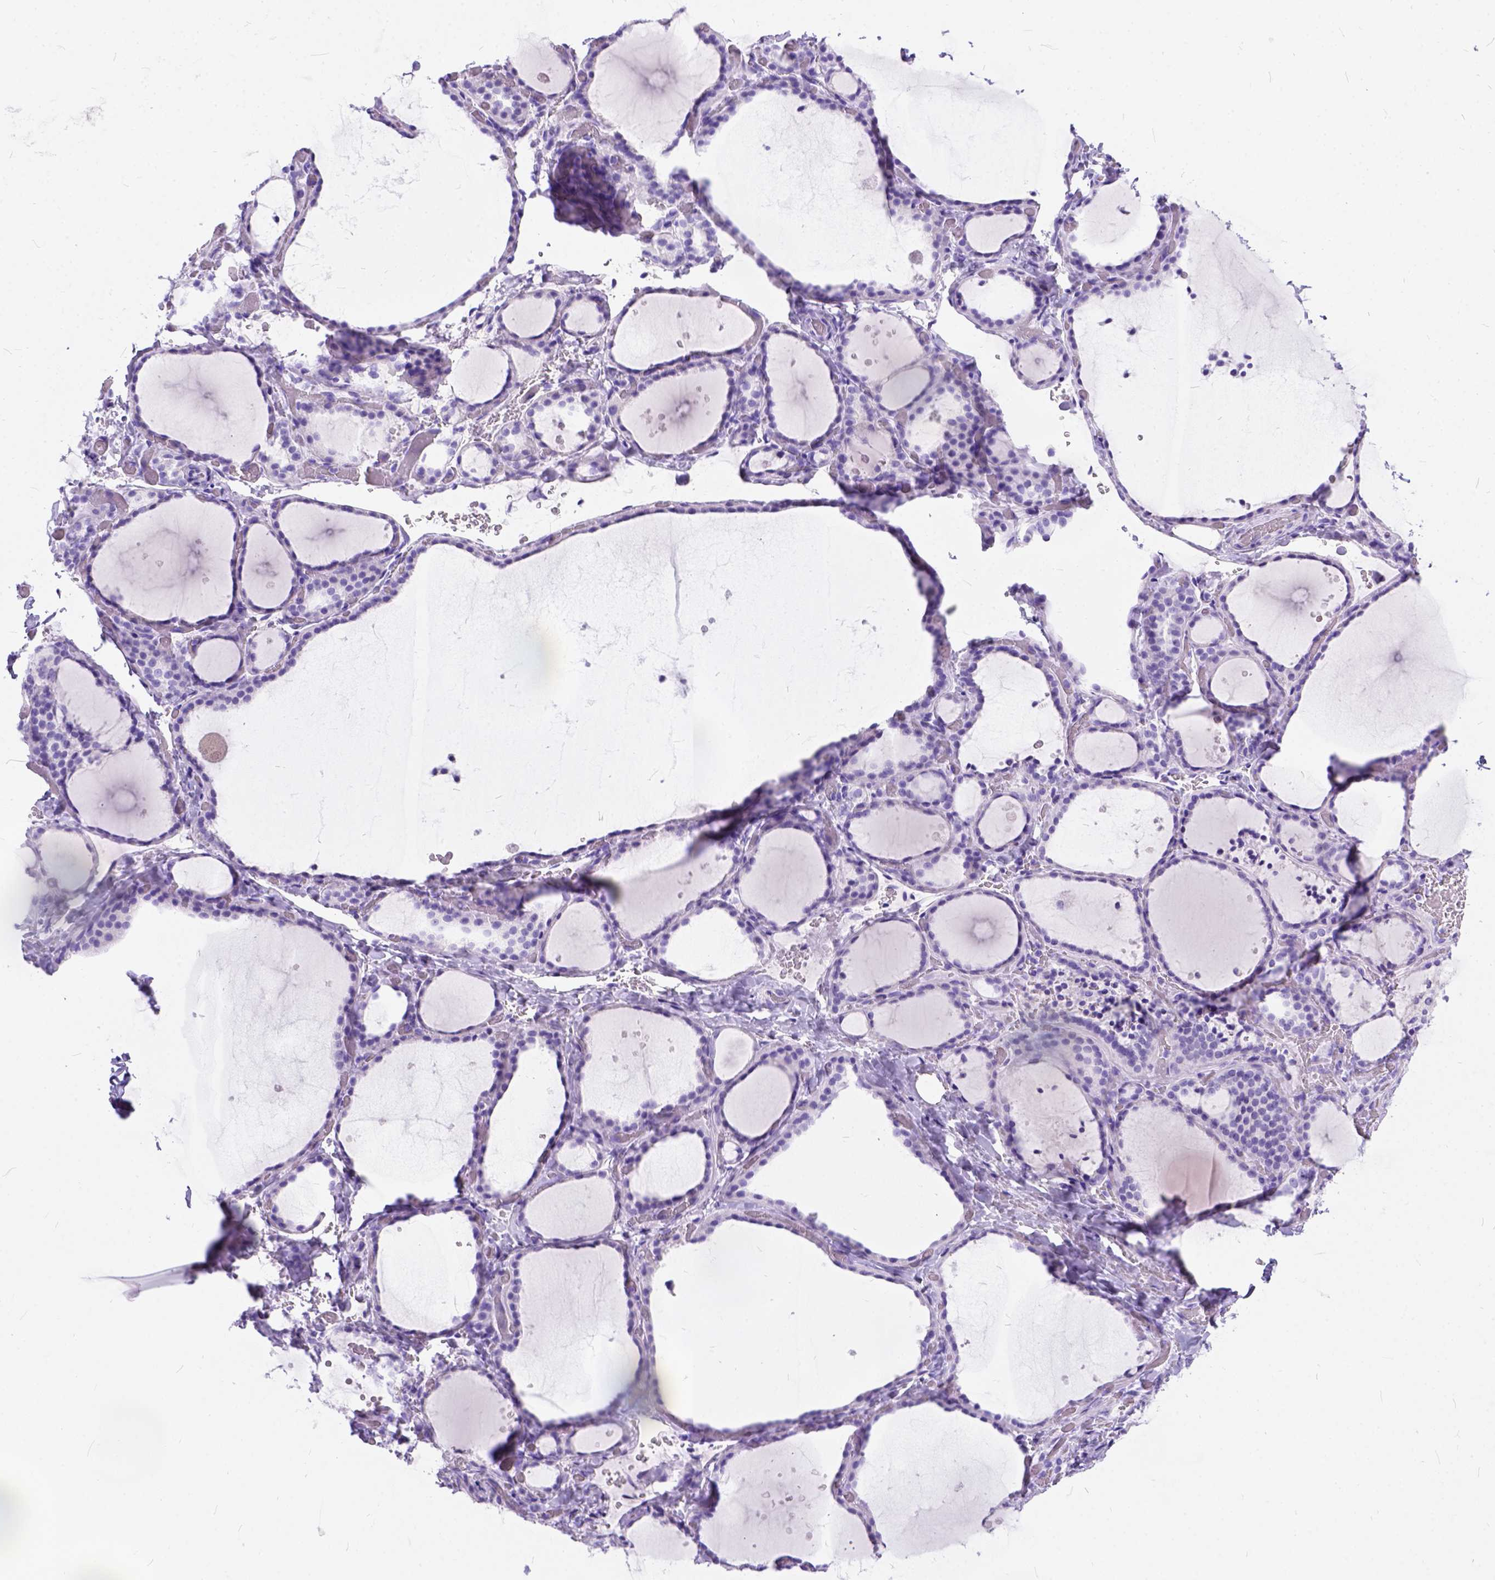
{"staining": {"intensity": "negative", "quantity": "none", "location": "none"}, "tissue": "thyroid gland", "cell_type": "Glandular cells", "image_type": "normal", "snomed": [{"axis": "morphology", "description": "Normal tissue, NOS"}, {"axis": "topography", "description": "Thyroid gland"}], "caption": "Immunohistochemical staining of benign human thyroid gland exhibits no significant expression in glandular cells. (DAB (3,3'-diaminobenzidine) immunohistochemistry (IHC) with hematoxylin counter stain).", "gene": "C1QTNF3", "patient": {"sex": "female", "age": 36}}